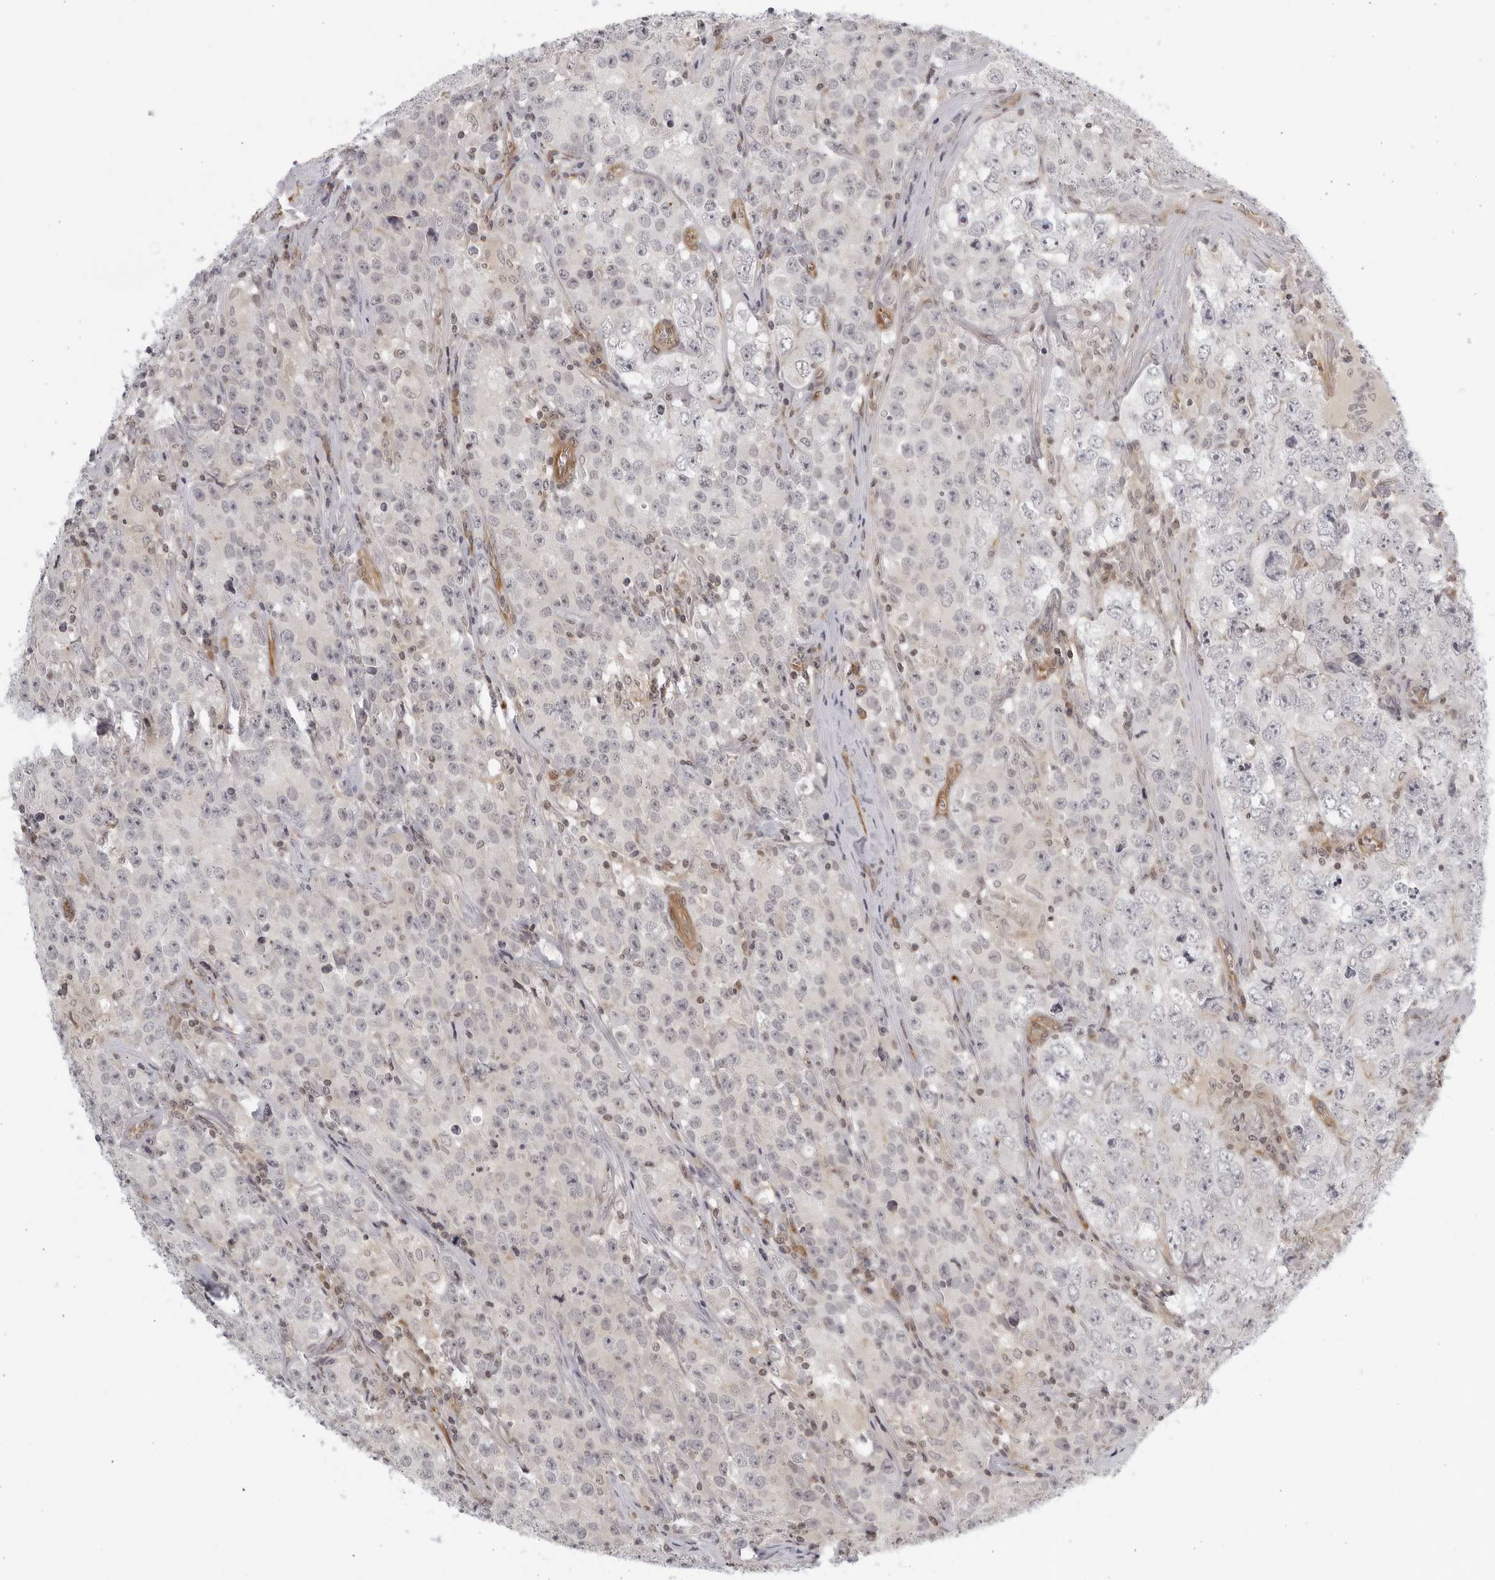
{"staining": {"intensity": "negative", "quantity": "none", "location": "none"}, "tissue": "testis cancer", "cell_type": "Tumor cells", "image_type": "cancer", "snomed": [{"axis": "morphology", "description": "Seminoma, NOS"}, {"axis": "morphology", "description": "Carcinoma, Embryonal, NOS"}, {"axis": "topography", "description": "Testis"}], "caption": "Immunohistochemistry of testis seminoma demonstrates no staining in tumor cells.", "gene": "SERTAD4", "patient": {"sex": "male", "age": 43}}